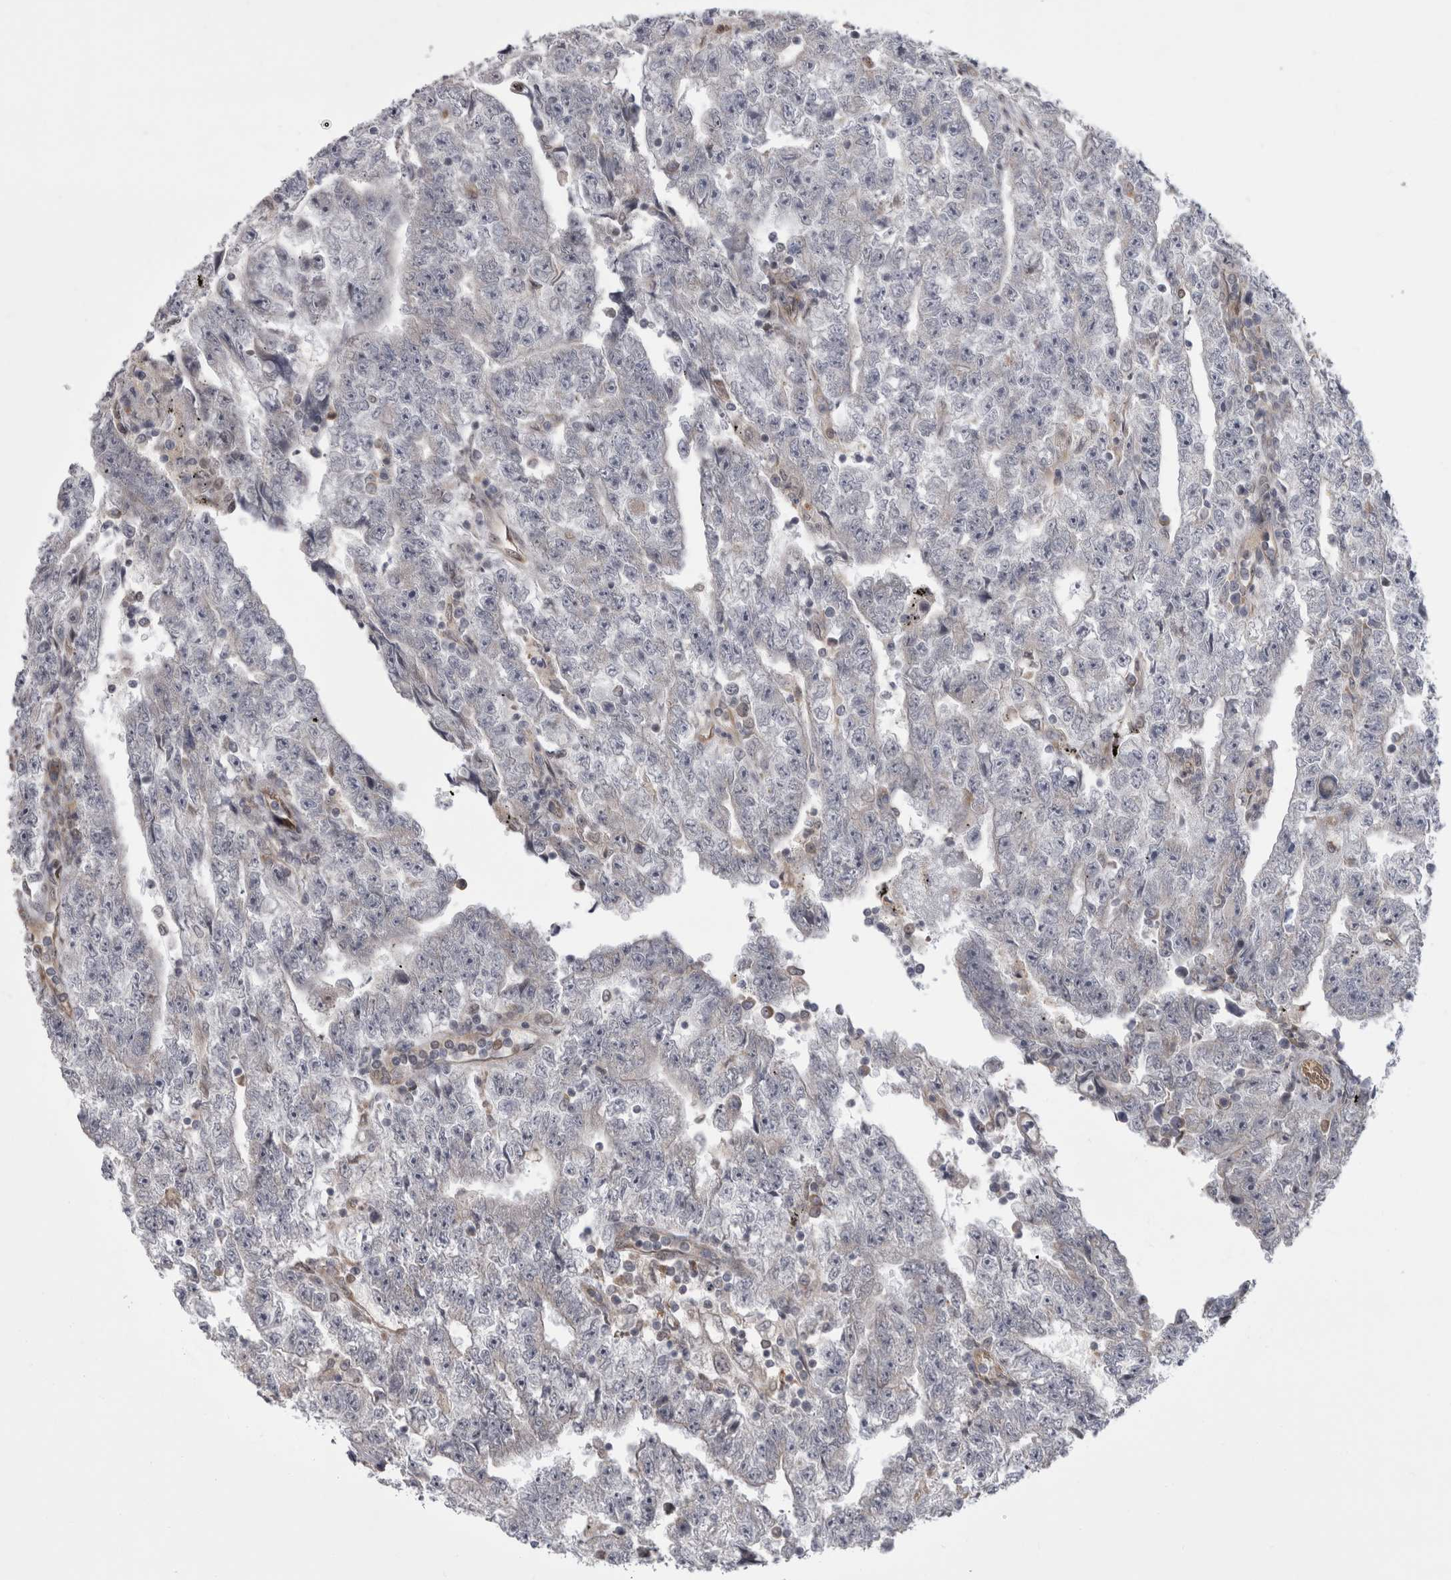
{"staining": {"intensity": "negative", "quantity": "none", "location": "none"}, "tissue": "testis cancer", "cell_type": "Tumor cells", "image_type": "cancer", "snomed": [{"axis": "morphology", "description": "Carcinoma, Embryonal, NOS"}, {"axis": "topography", "description": "Testis"}], "caption": "DAB immunohistochemical staining of human testis cancer reveals no significant positivity in tumor cells.", "gene": "CHIC2", "patient": {"sex": "male", "age": 25}}